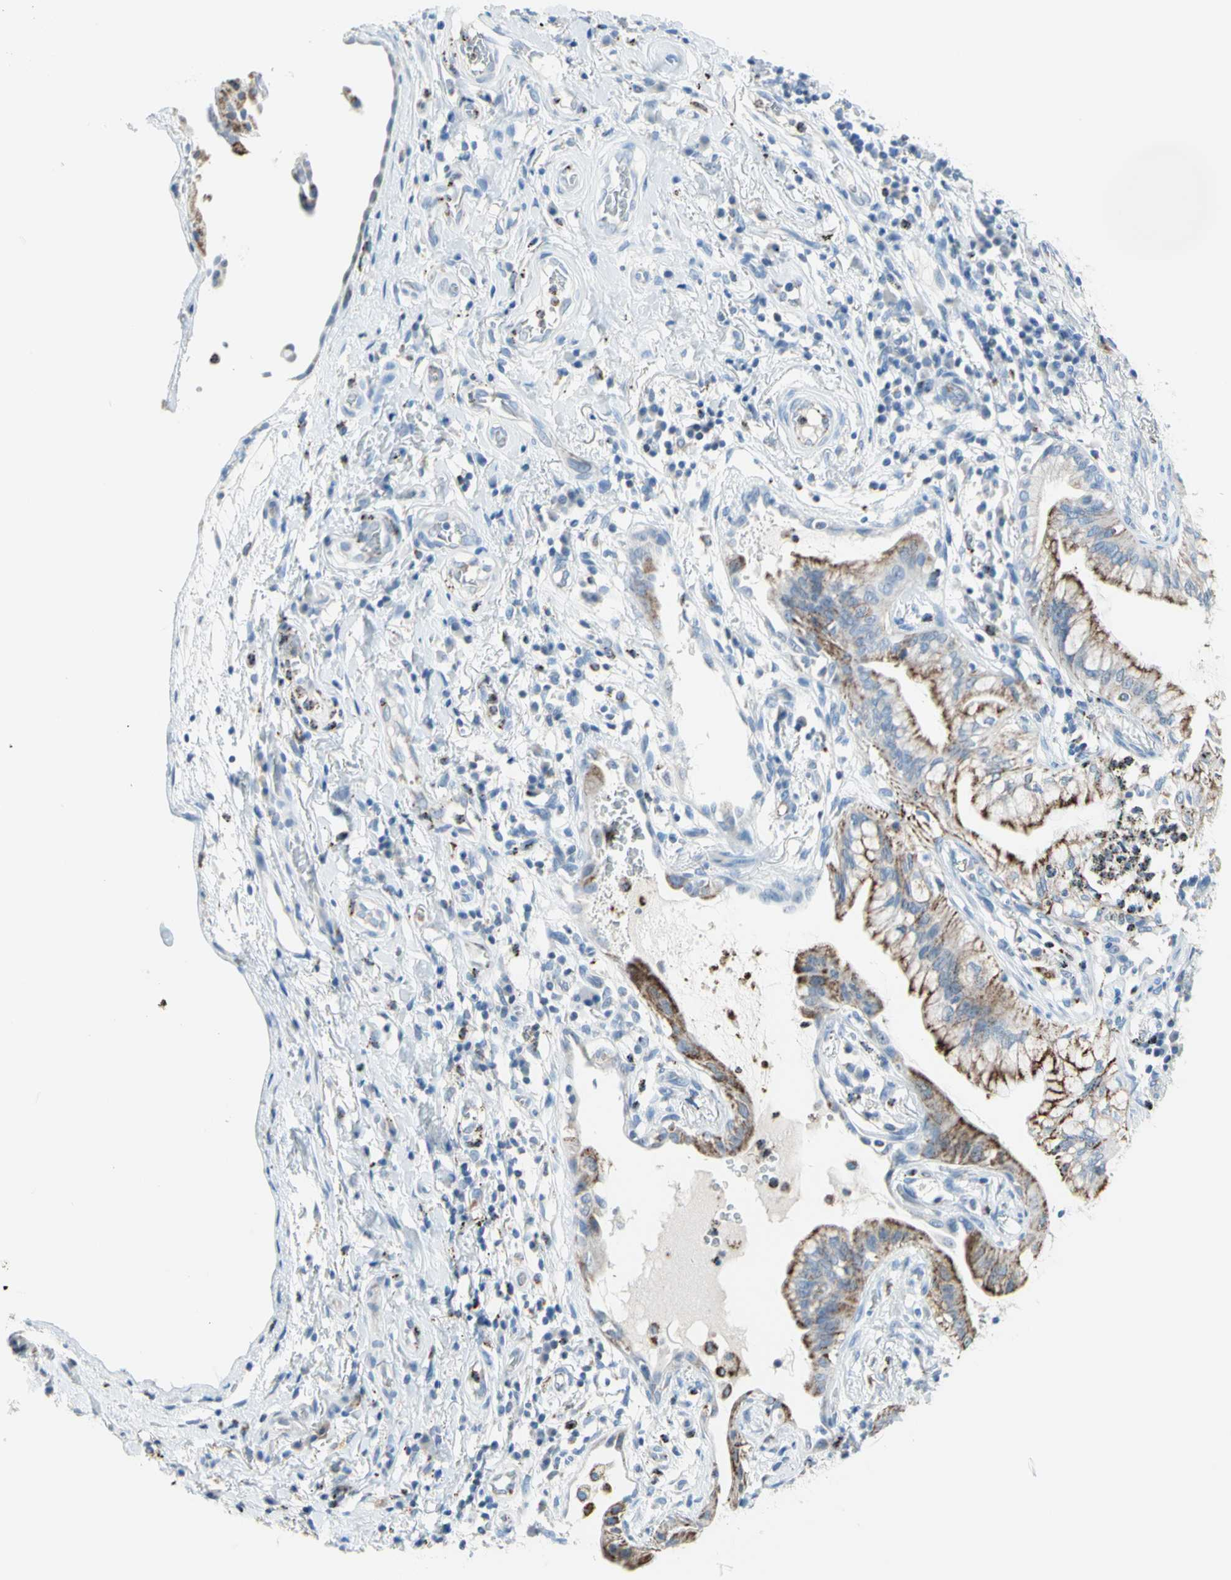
{"staining": {"intensity": "moderate", "quantity": ">75%", "location": "cytoplasmic/membranous"}, "tissue": "lung cancer", "cell_type": "Tumor cells", "image_type": "cancer", "snomed": [{"axis": "morphology", "description": "Adenocarcinoma, NOS"}, {"axis": "topography", "description": "Lung"}], "caption": "DAB (3,3'-diaminobenzidine) immunohistochemical staining of lung cancer (adenocarcinoma) reveals moderate cytoplasmic/membranous protein staining in approximately >75% of tumor cells. (IHC, brightfield microscopy, high magnification).", "gene": "CYSLTR1", "patient": {"sex": "female", "age": 70}}